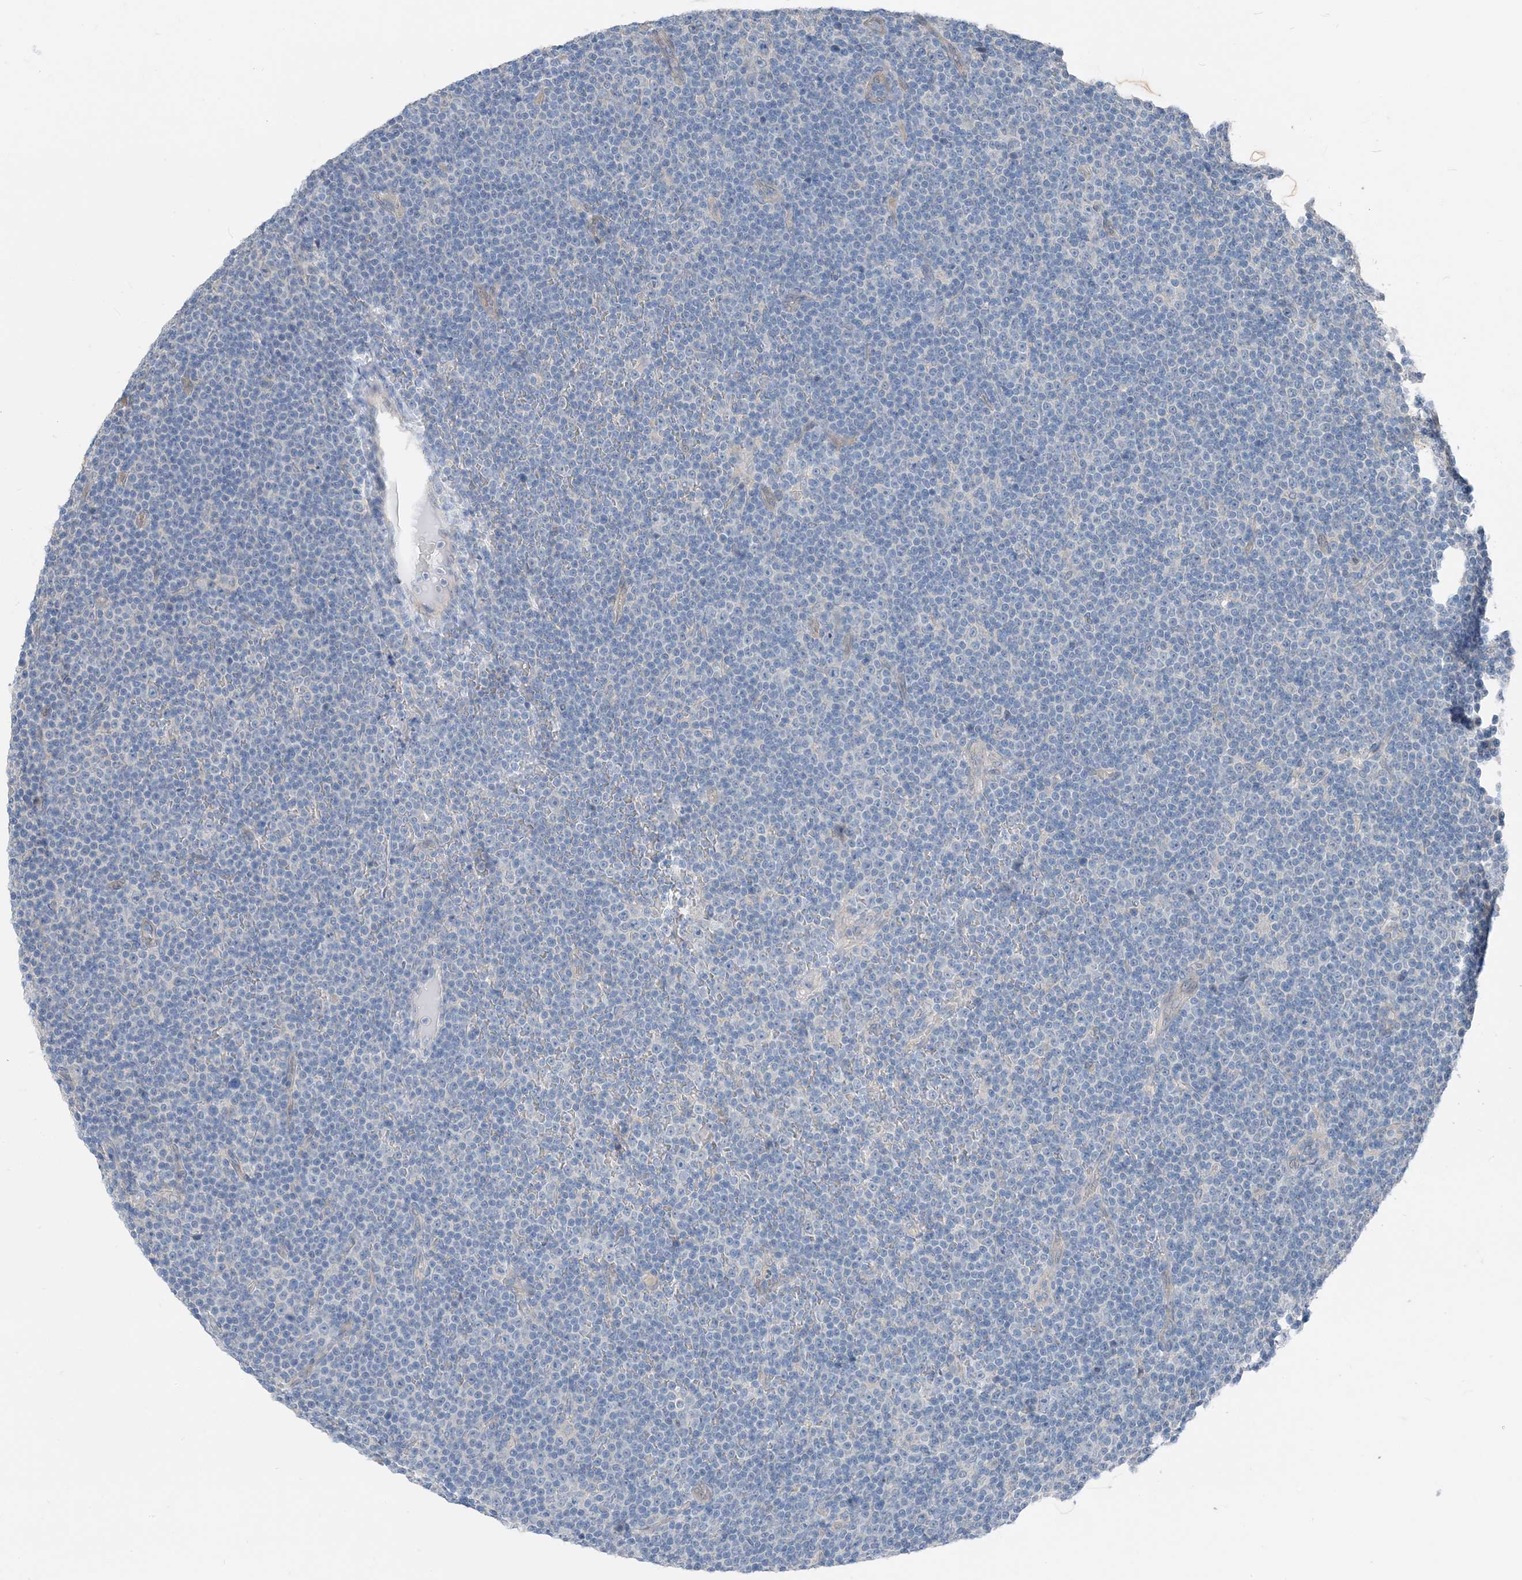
{"staining": {"intensity": "negative", "quantity": "none", "location": "none"}, "tissue": "lymphoma", "cell_type": "Tumor cells", "image_type": "cancer", "snomed": [{"axis": "morphology", "description": "Malignant lymphoma, non-Hodgkin's type, Low grade"}, {"axis": "topography", "description": "Lymph node"}], "caption": "The immunohistochemistry (IHC) image has no significant expression in tumor cells of low-grade malignant lymphoma, non-Hodgkin's type tissue.", "gene": "NCOA7", "patient": {"sex": "female", "age": 67}}